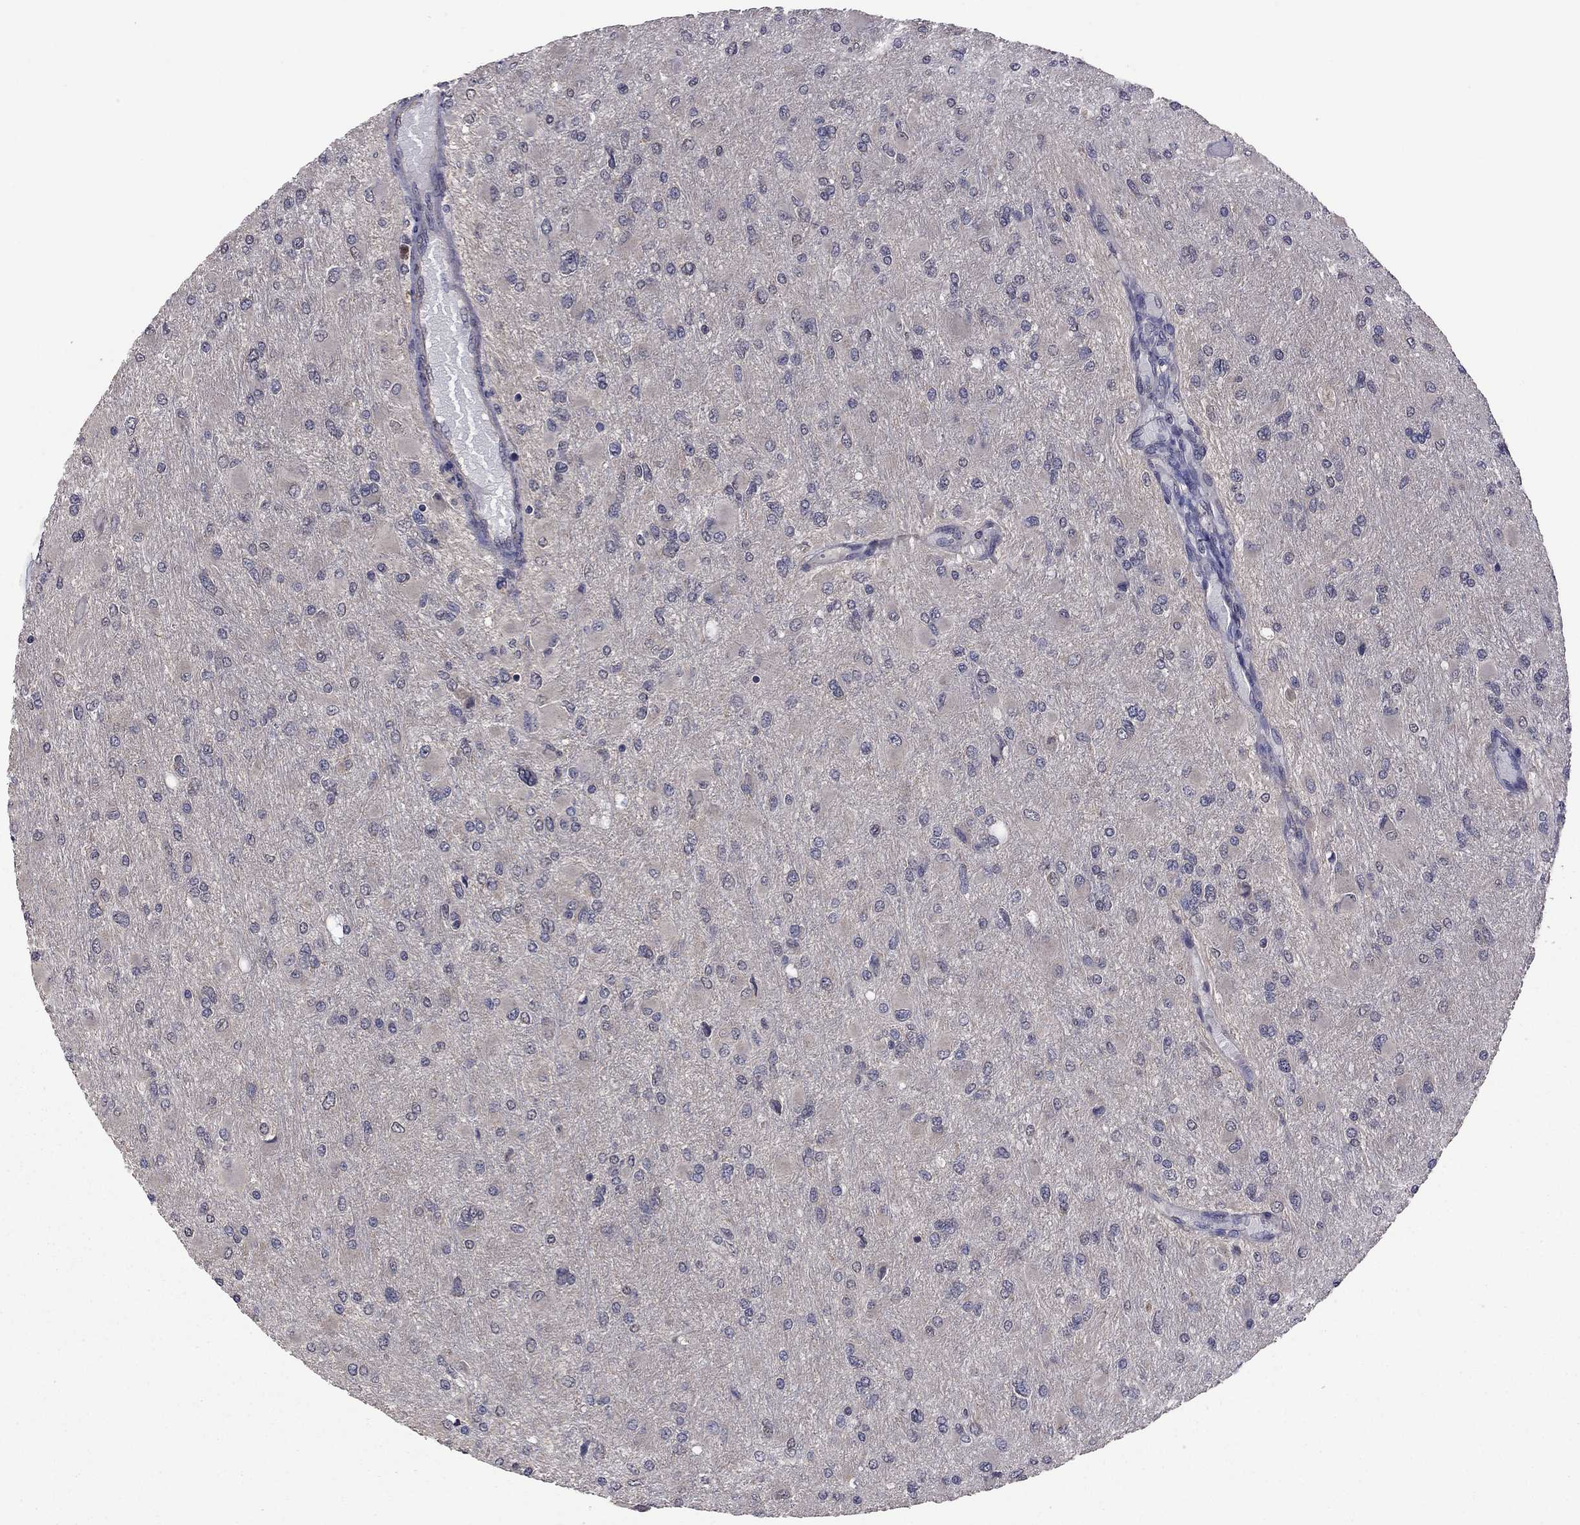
{"staining": {"intensity": "negative", "quantity": "none", "location": "none"}, "tissue": "glioma", "cell_type": "Tumor cells", "image_type": "cancer", "snomed": [{"axis": "morphology", "description": "Glioma, malignant, High grade"}, {"axis": "topography", "description": "Cerebral cortex"}], "caption": "Immunohistochemistry image of neoplastic tissue: human glioma stained with DAB demonstrates no significant protein staining in tumor cells. (Brightfield microscopy of DAB immunohistochemistry (IHC) at high magnification).", "gene": "TSNARE1", "patient": {"sex": "female", "age": 36}}